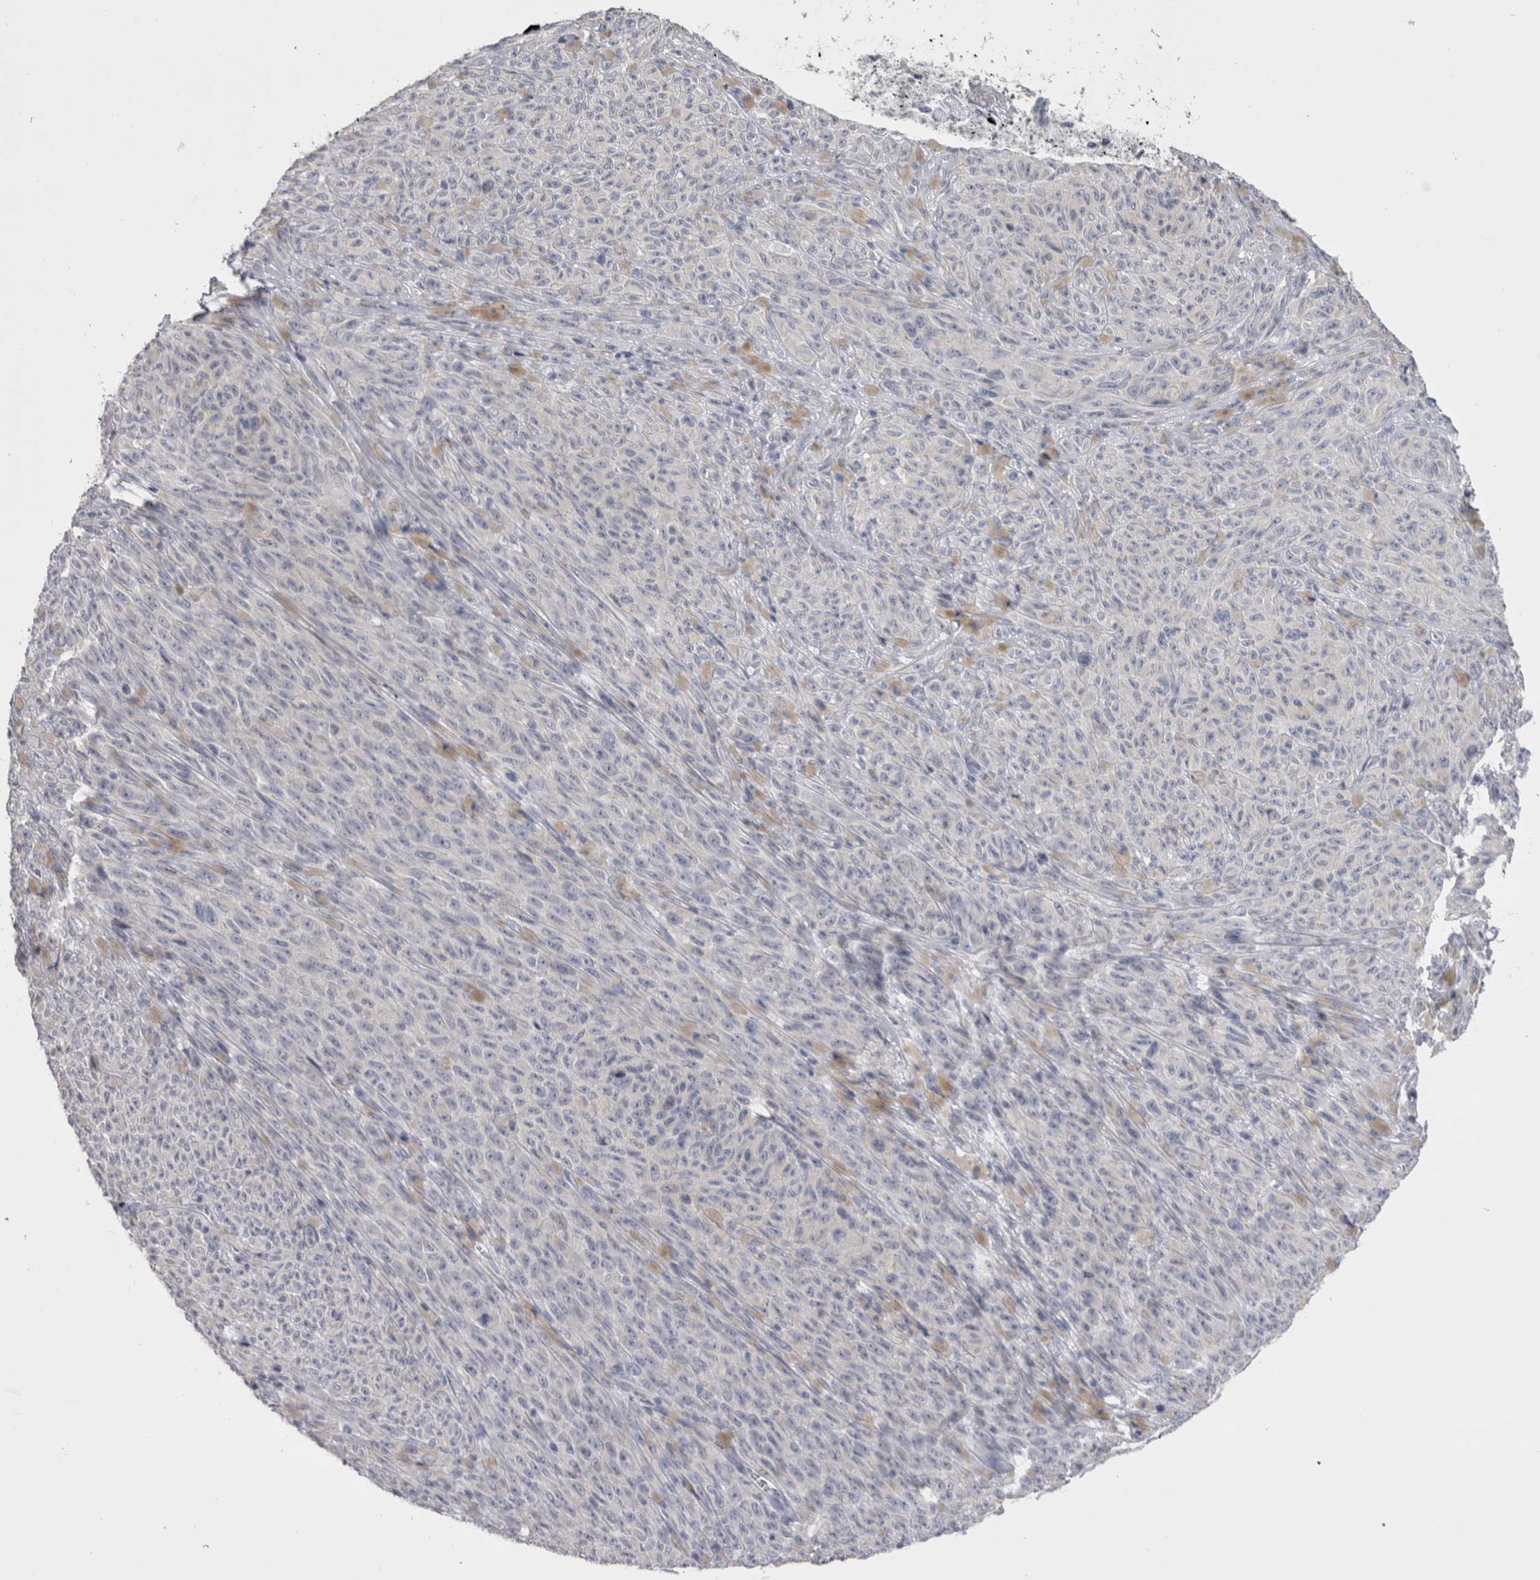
{"staining": {"intensity": "negative", "quantity": "none", "location": "none"}, "tissue": "melanoma", "cell_type": "Tumor cells", "image_type": "cancer", "snomed": [{"axis": "morphology", "description": "Malignant melanoma, NOS"}, {"axis": "topography", "description": "Skin"}], "caption": "There is no significant staining in tumor cells of melanoma.", "gene": "MSMB", "patient": {"sex": "female", "age": 82}}